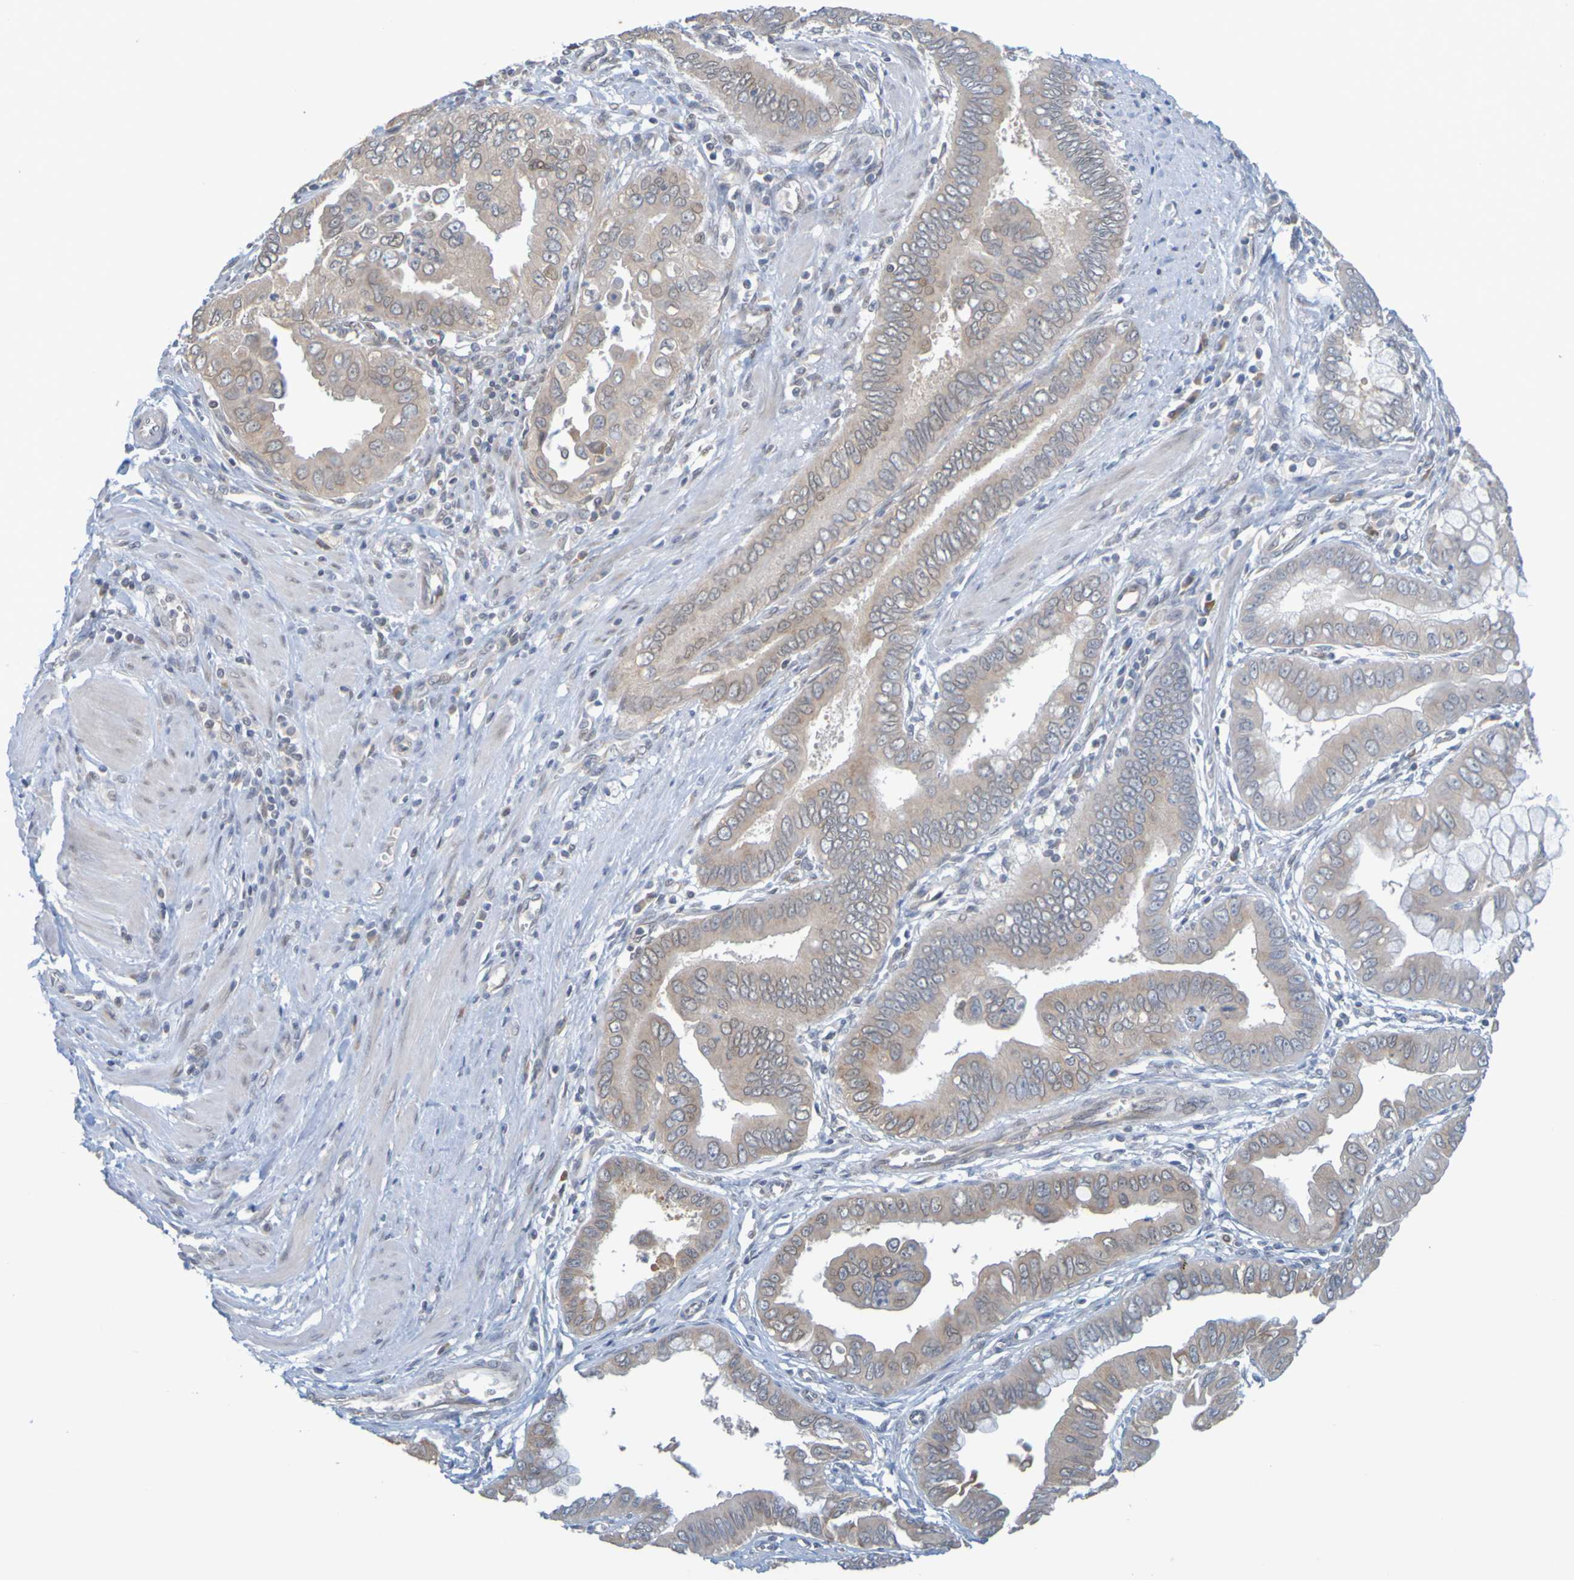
{"staining": {"intensity": "weak", "quantity": ">75%", "location": "cytoplasmic/membranous"}, "tissue": "pancreatic cancer", "cell_type": "Tumor cells", "image_type": "cancer", "snomed": [{"axis": "morphology", "description": "Normal tissue, NOS"}, {"axis": "topography", "description": "Lymph node"}], "caption": "Immunohistochemical staining of pancreatic cancer demonstrates low levels of weak cytoplasmic/membranous protein staining in approximately >75% of tumor cells.", "gene": "MOGS", "patient": {"sex": "male", "age": 50}}